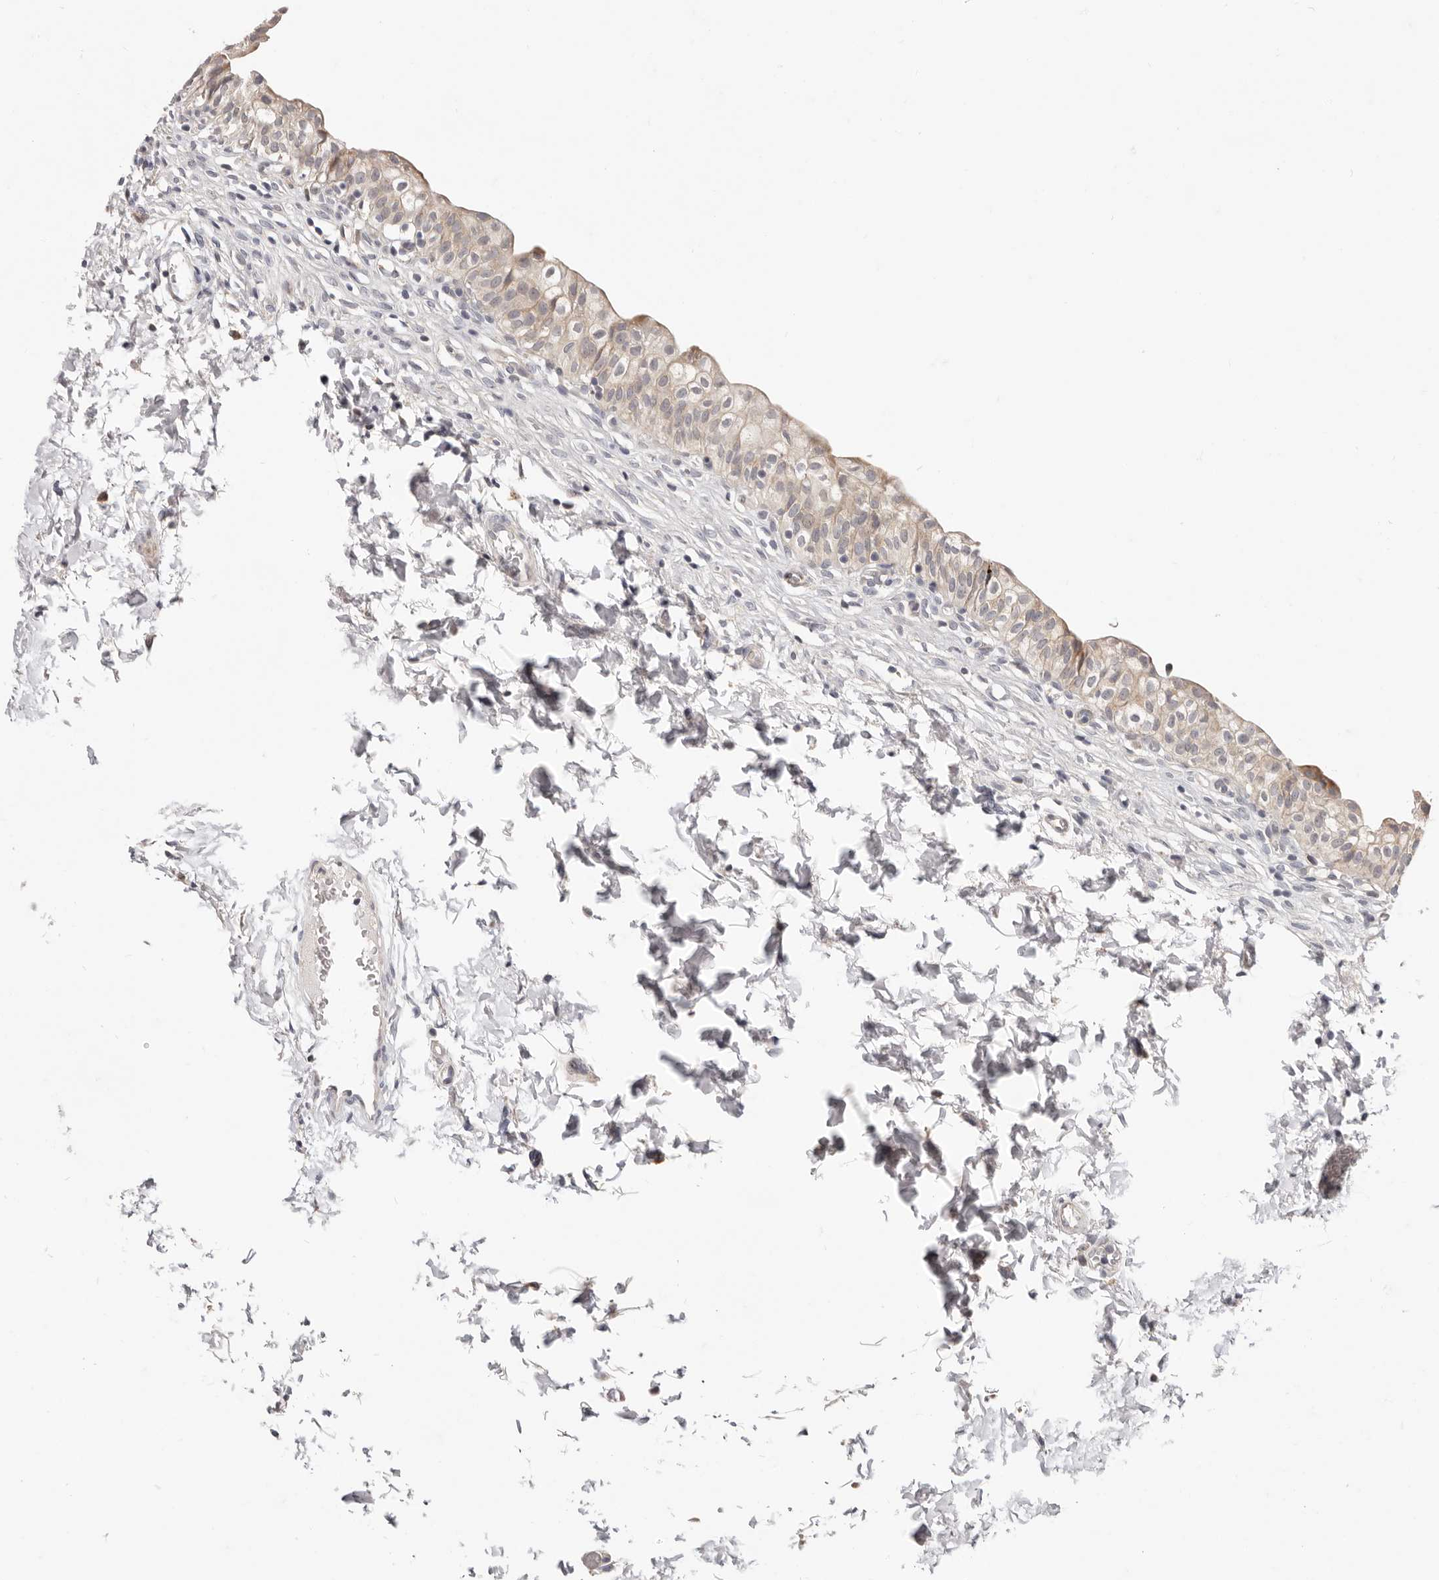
{"staining": {"intensity": "weak", "quantity": "25%-75%", "location": "cytoplasmic/membranous"}, "tissue": "urinary bladder", "cell_type": "Urothelial cells", "image_type": "normal", "snomed": [{"axis": "morphology", "description": "Normal tissue, NOS"}, {"axis": "topography", "description": "Urinary bladder"}], "caption": "Urothelial cells demonstrate low levels of weak cytoplasmic/membranous positivity in about 25%-75% of cells in unremarkable human urinary bladder.", "gene": "TOR3A", "patient": {"sex": "male", "age": 55}}